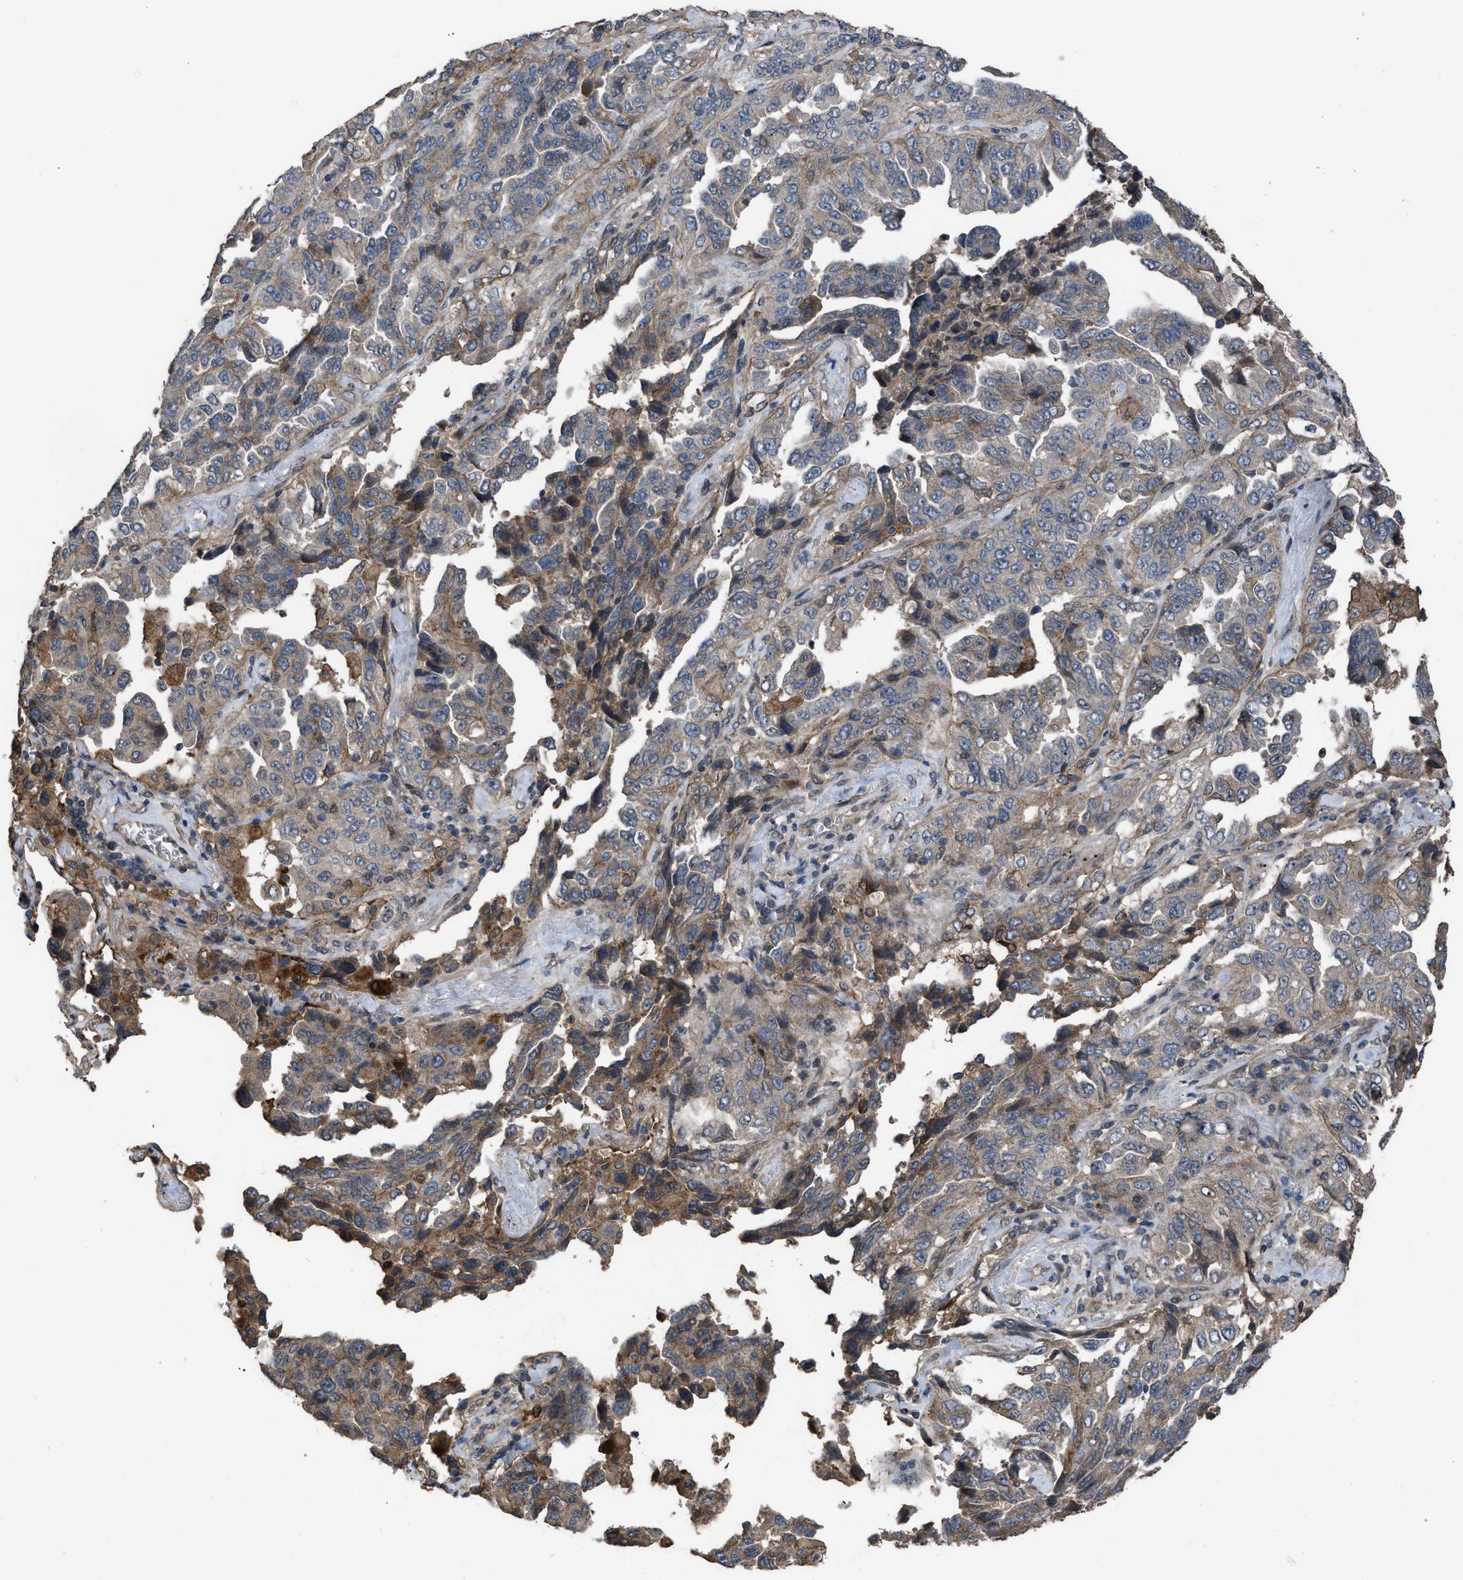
{"staining": {"intensity": "moderate", "quantity": "25%-75%", "location": "cytoplasmic/membranous"}, "tissue": "lung cancer", "cell_type": "Tumor cells", "image_type": "cancer", "snomed": [{"axis": "morphology", "description": "Adenocarcinoma, NOS"}, {"axis": "topography", "description": "Lung"}], "caption": "A brown stain shows moderate cytoplasmic/membranous positivity of a protein in human lung cancer tumor cells.", "gene": "UTRN", "patient": {"sex": "female", "age": 51}}